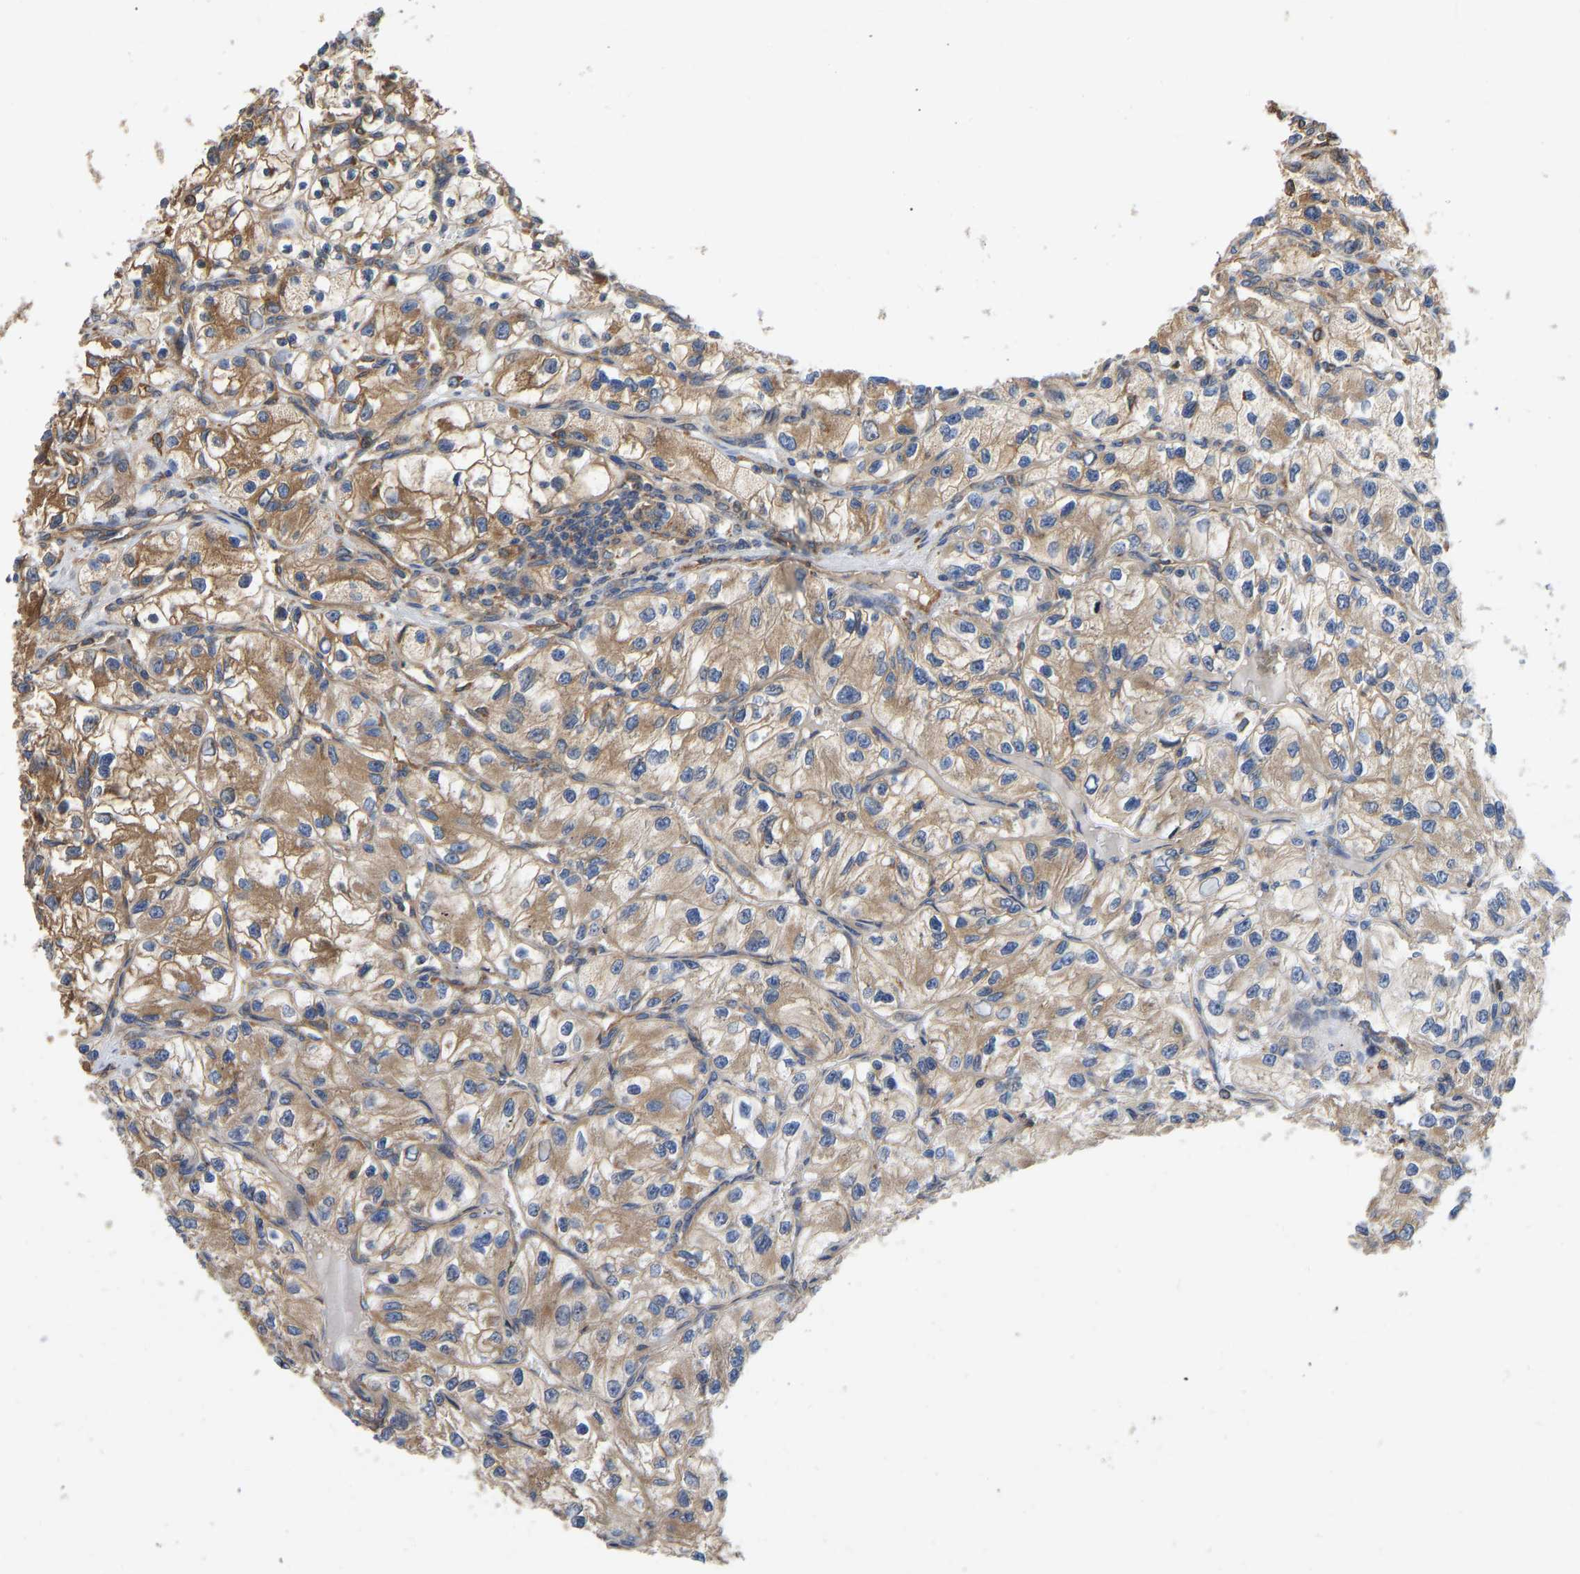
{"staining": {"intensity": "moderate", "quantity": ">75%", "location": "cytoplasmic/membranous"}, "tissue": "renal cancer", "cell_type": "Tumor cells", "image_type": "cancer", "snomed": [{"axis": "morphology", "description": "Adenocarcinoma, NOS"}, {"axis": "topography", "description": "Kidney"}], "caption": "Renal adenocarcinoma stained for a protein (brown) exhibits moderate cytoplasmic/membranous positive positivity in about >75% of tumor cells.", "gene": "FLNB", "patient": {"sex": "female", "age": 57}}